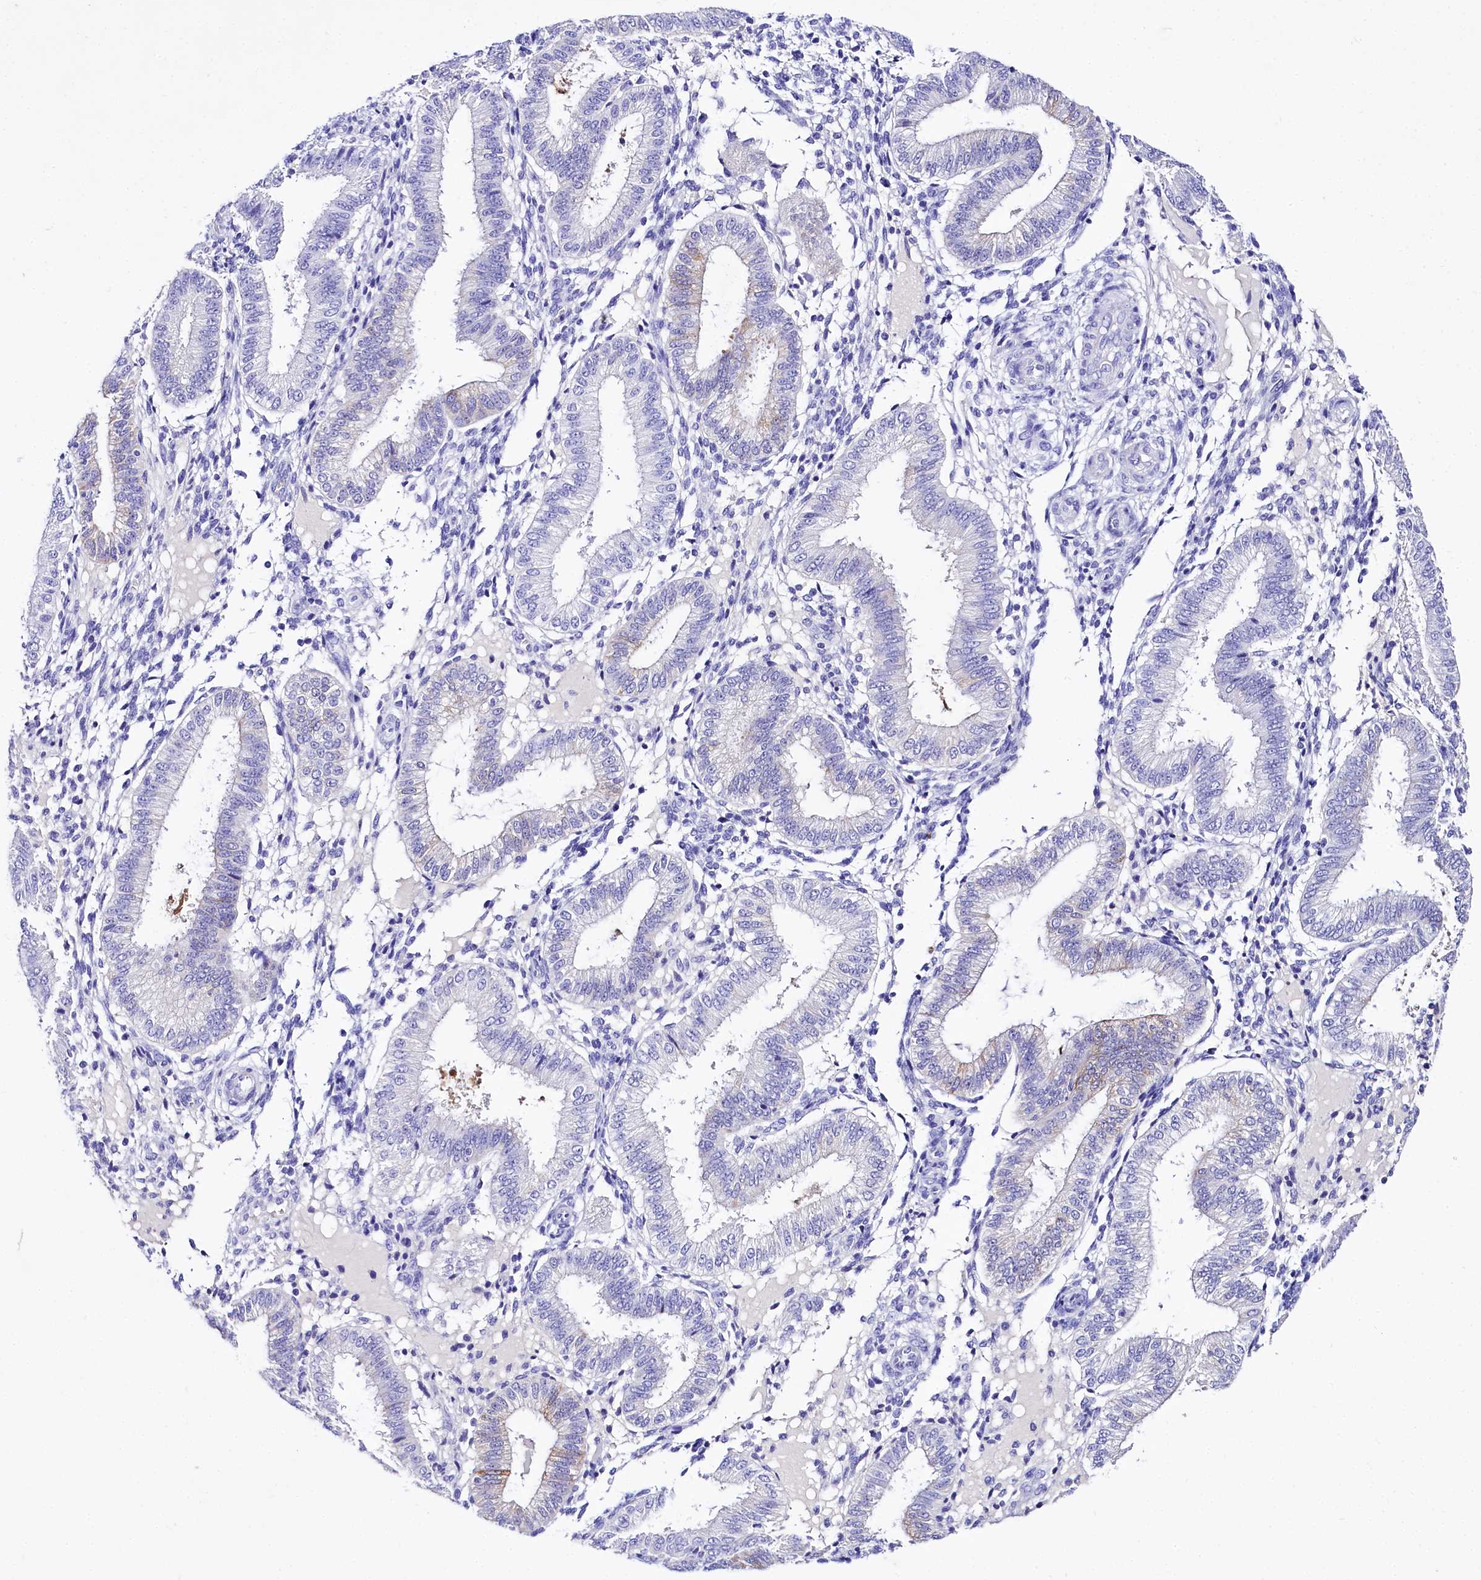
{"staining": {"intensity": "negative", "quantity": "none", "location": "none"}, "tissue": "endometrium", "cell_type": "Cells in endometrial stroma", "image_type": "normal", "snomed": [{"axis": "morphology", "description": "Normal tissue, NOS"}, {"axis": "topography", "description": "Endometrium"}], "caption": "Cells in endometrial stroma are negative for brown protein staining in benign endometrium. (Brightfield microscopy of DAB (3,3'-diaminobenzidine) immunohistochemistry (IHC) at high magnification).", "gene": "A2ML1", "patient": {"sex": "female", "age": 39}}